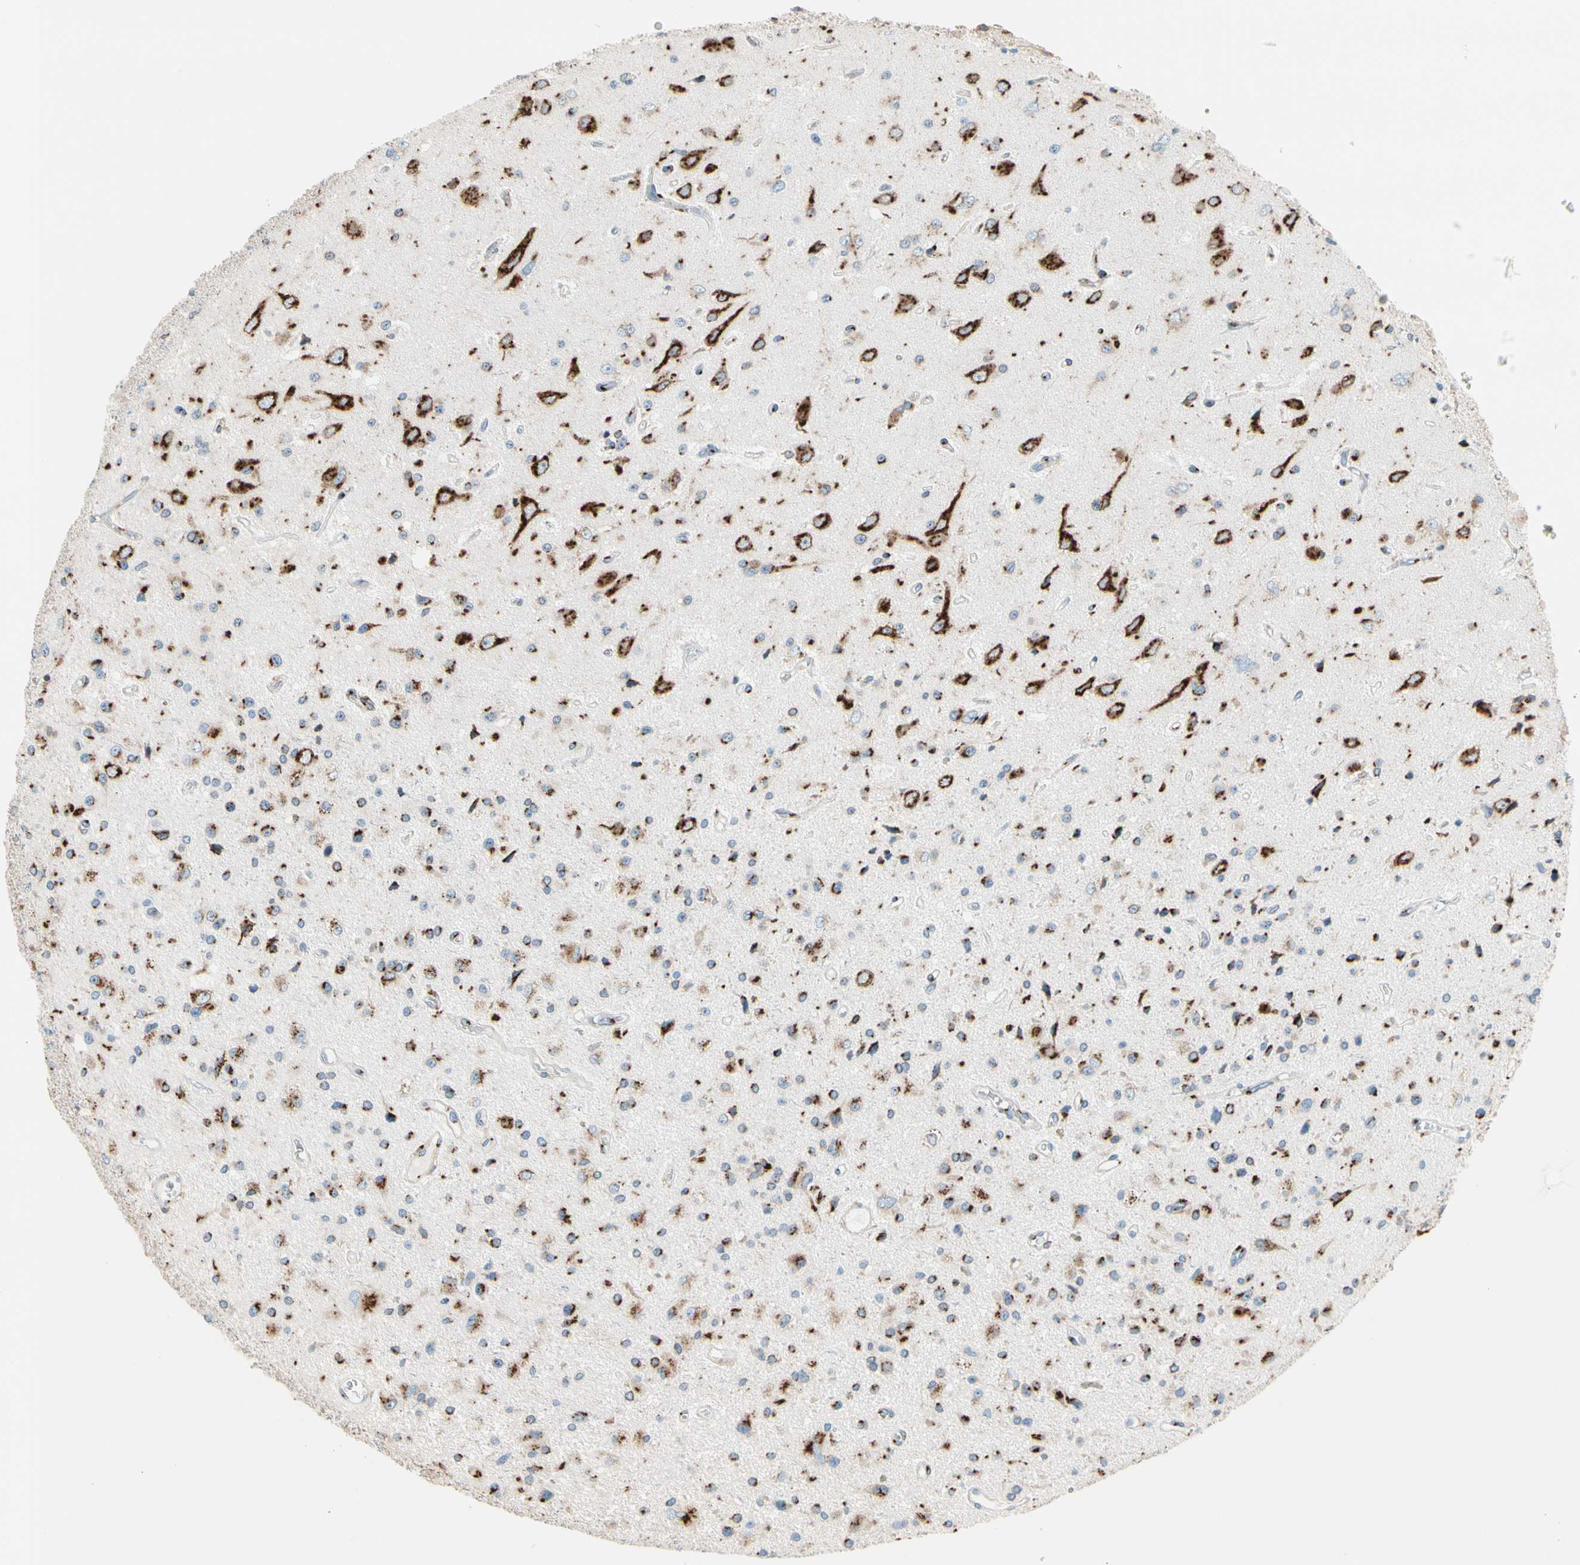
{"staining": {"intensity": "moderate", "quantity": ">75%", "location": "cytoplasmic/membranous"}, "tissue": "glioma", "cell_type": "Tumor cells", "image_type": "cancer", "snomed": [{"axis": "morphology", "description": "Glioma, malignant, Low grade"}, {"axis": "topography", "description": "Brain"}], "caption": "Human glioma stained with a brown dye reveals moderate cytoplasmic/membranous positive positivity in approximately >75% of tumor cells.", "gene": "NUCB1", "patient": {"sex": "male", "age": 58}}